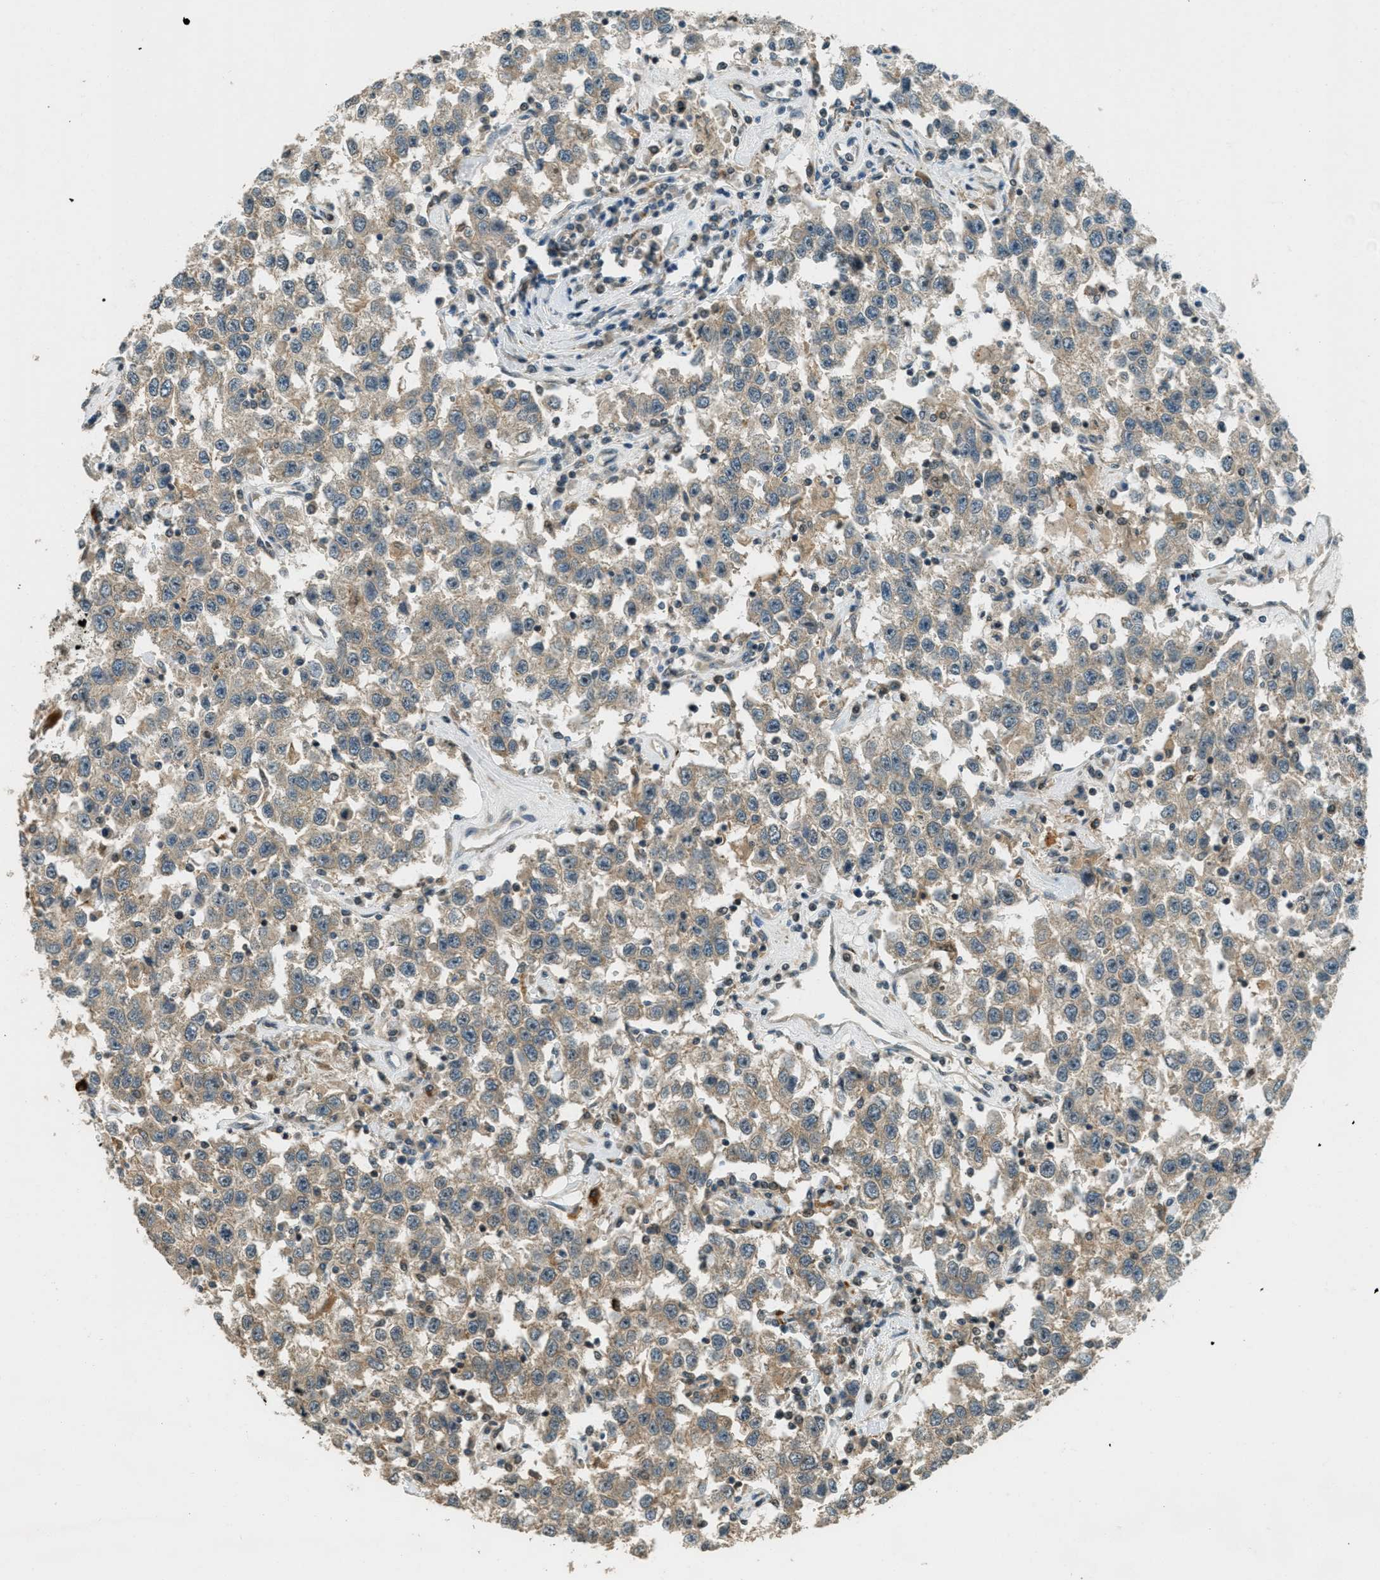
{"staining": {"intensity": "weak", "quantity": ">75%", "location": "cytoplasmic/membranous"}, "tissue": "testis cancer", "cell_type": "Tumor cells", "image_type": "cancer", "snomed": [{"axis": "morphology", "description": "Seminoma, NOS"}, {"axis": "topography", "description": "Testis"}], "caption": "Approximately >75% of tumor cells in testis seminoma reveal weak cytoplasmic/membranous protein expression as visualized by brown immunohistochemical staining.", "gene": "PTPN23", "patient": {"sex": "male", "age": 41}}